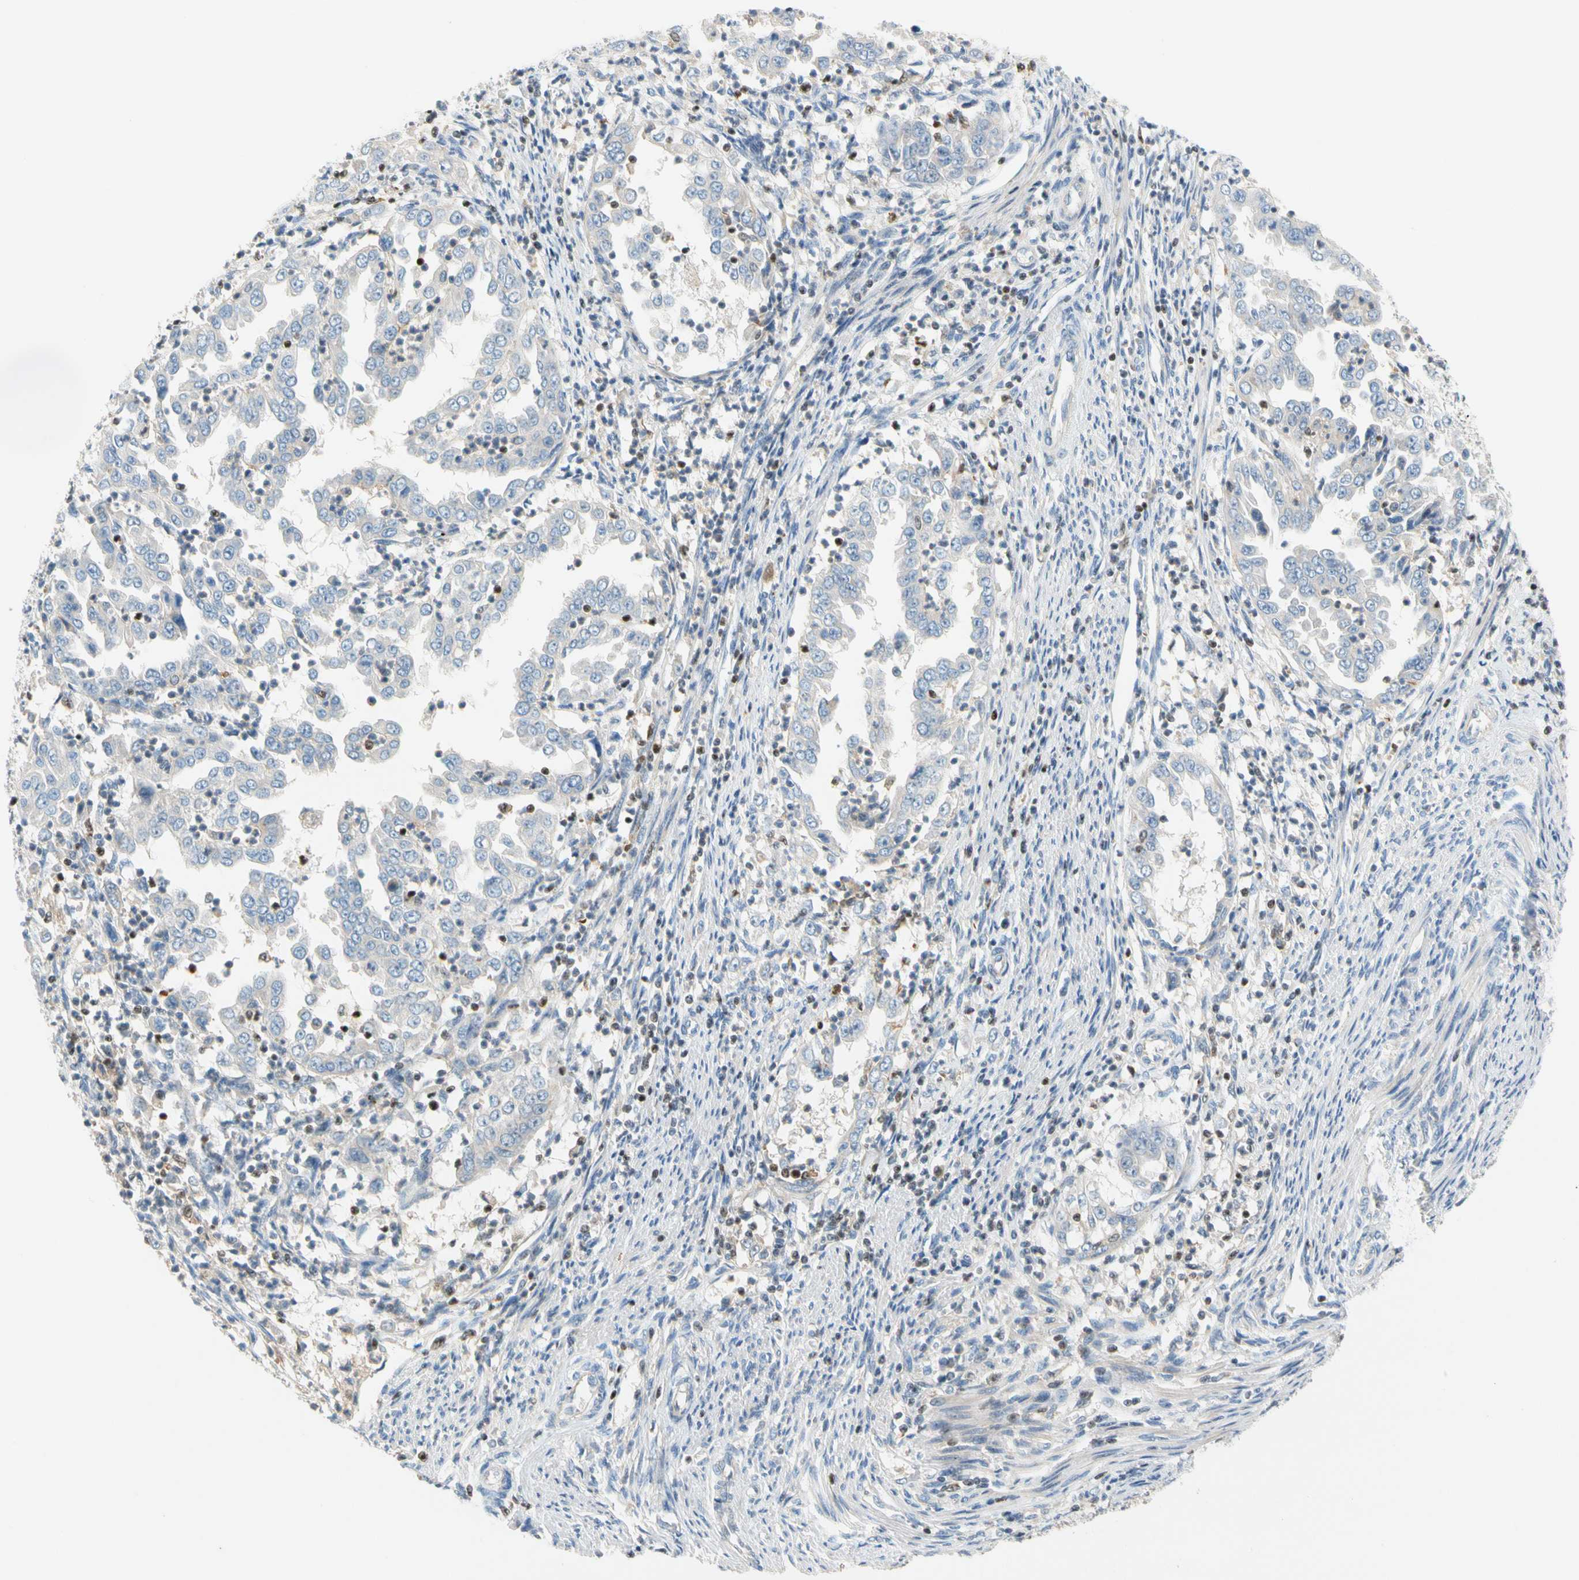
{"staining": {"intensity": "negative", "quantity": "none", "location": "none"}, "tissue": "endometrial cancer", "cell_type": "Tumor cells", "image_type": "cancer", "snomed": [{"axis": "morphology", "description": "Adenocarcinoma, NOS"}, {"axis": "topography", "description": "Endometrium"}], "caption": "High power microscopy photomicrograph of an IHC micrograph of endometrial cancer (adenocarcinoma), revealing no significant expression in tumor cells.", "gene": "SP140", "patient": {"sex": "female", "age": 85}}